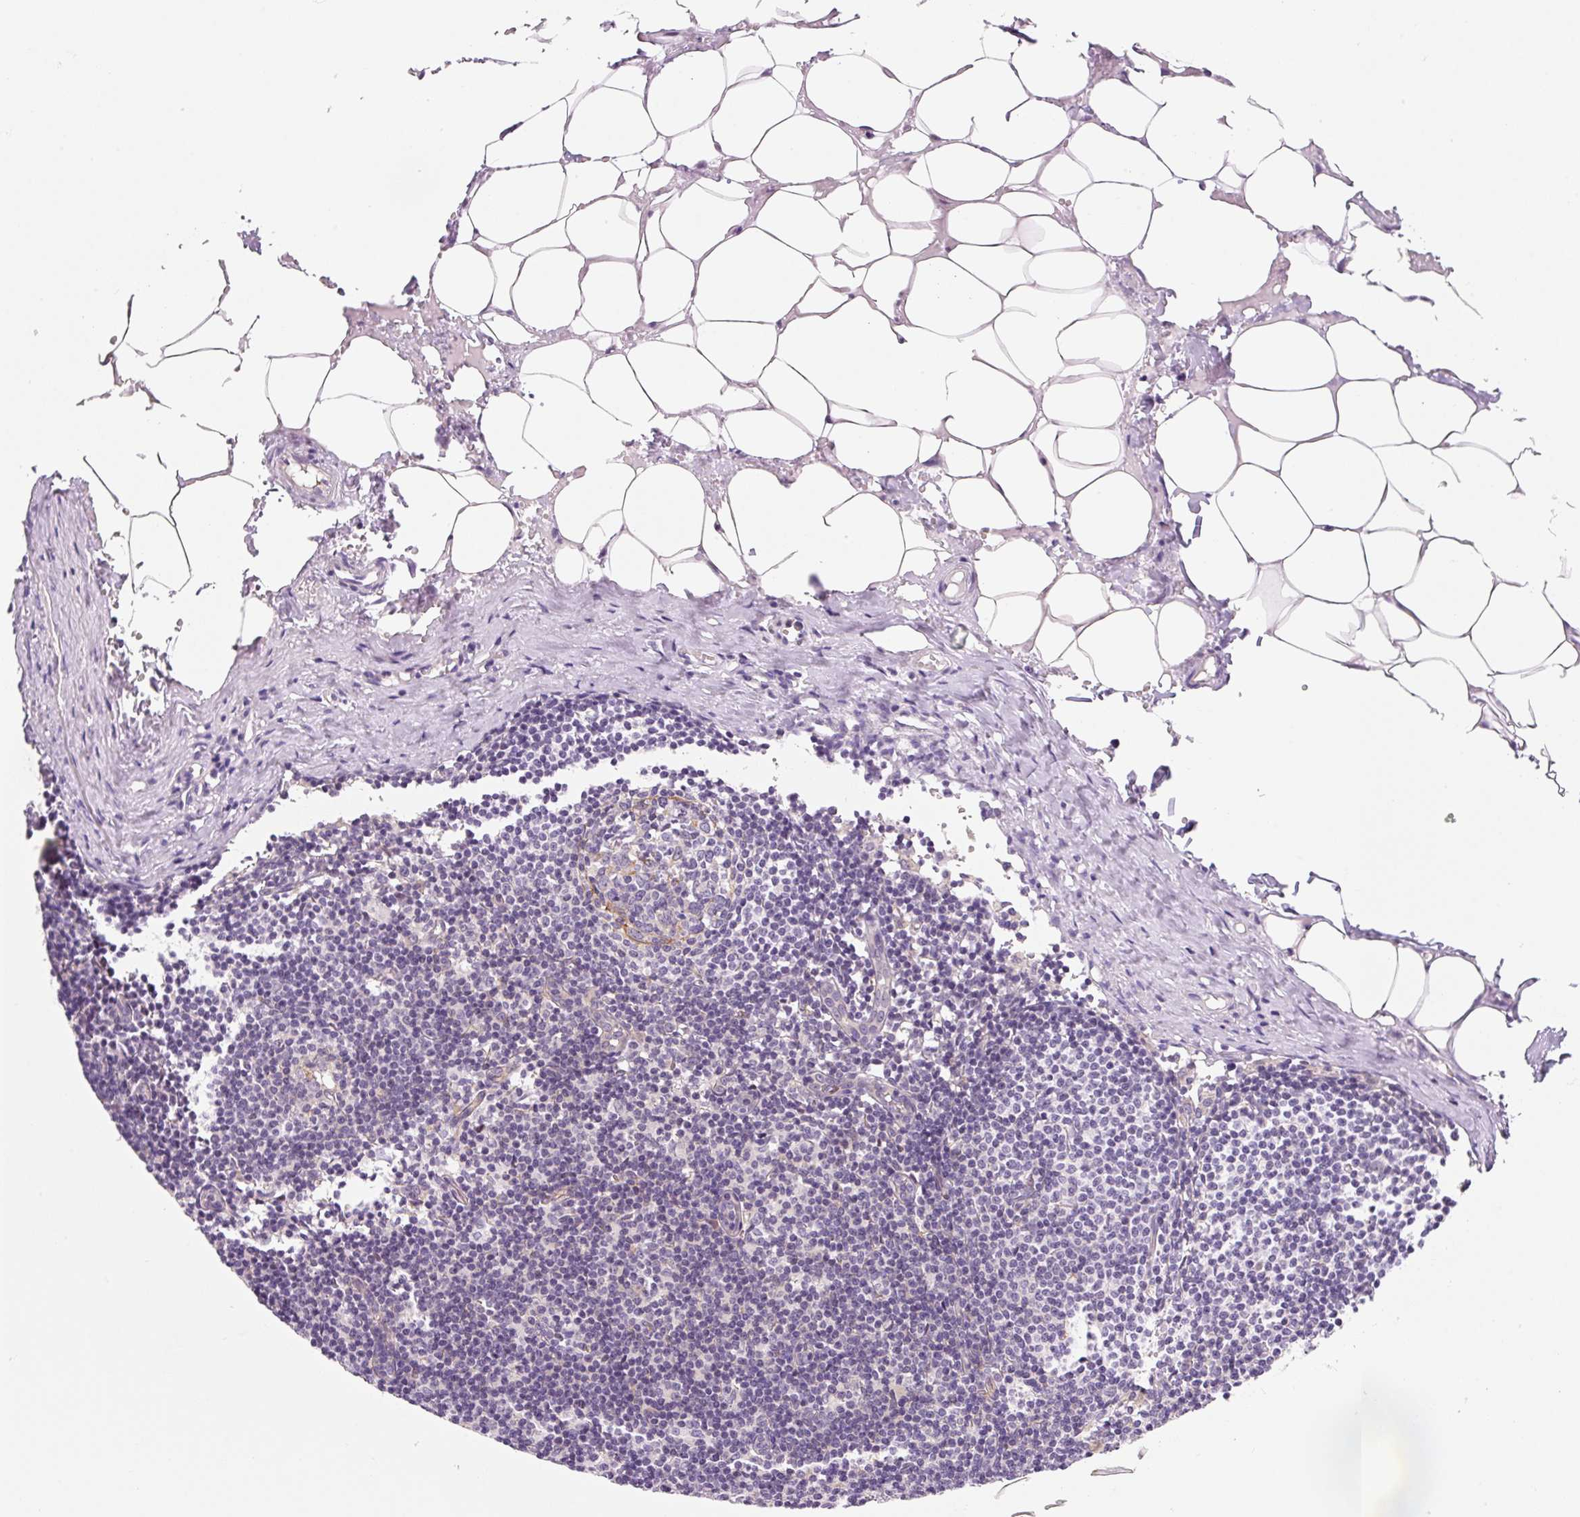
{"staining": {"intensity": "weak", "quantity": "<25%", "location": "cytoplasmic/membranous"}, "tissue": "lymph node", "cell_type": "Germinal center cells", "image_type": "normal", "snomed": [{"axis": "morphology", "description": "Normal tissue, NOS"}, {"axis": "topography", "description": "Lymph node"}], "caption": "Immunohistochemical staining of normal lymph node reveals no significant expression in germinal center cells. Brightfield microscopy of immunohistochemistry (IHC) stained with DAB (brown) and hematoxylin (blue), captured at high magnification.", "gene": "OMA1", "patient": {"sex": "male", "age": 49}}